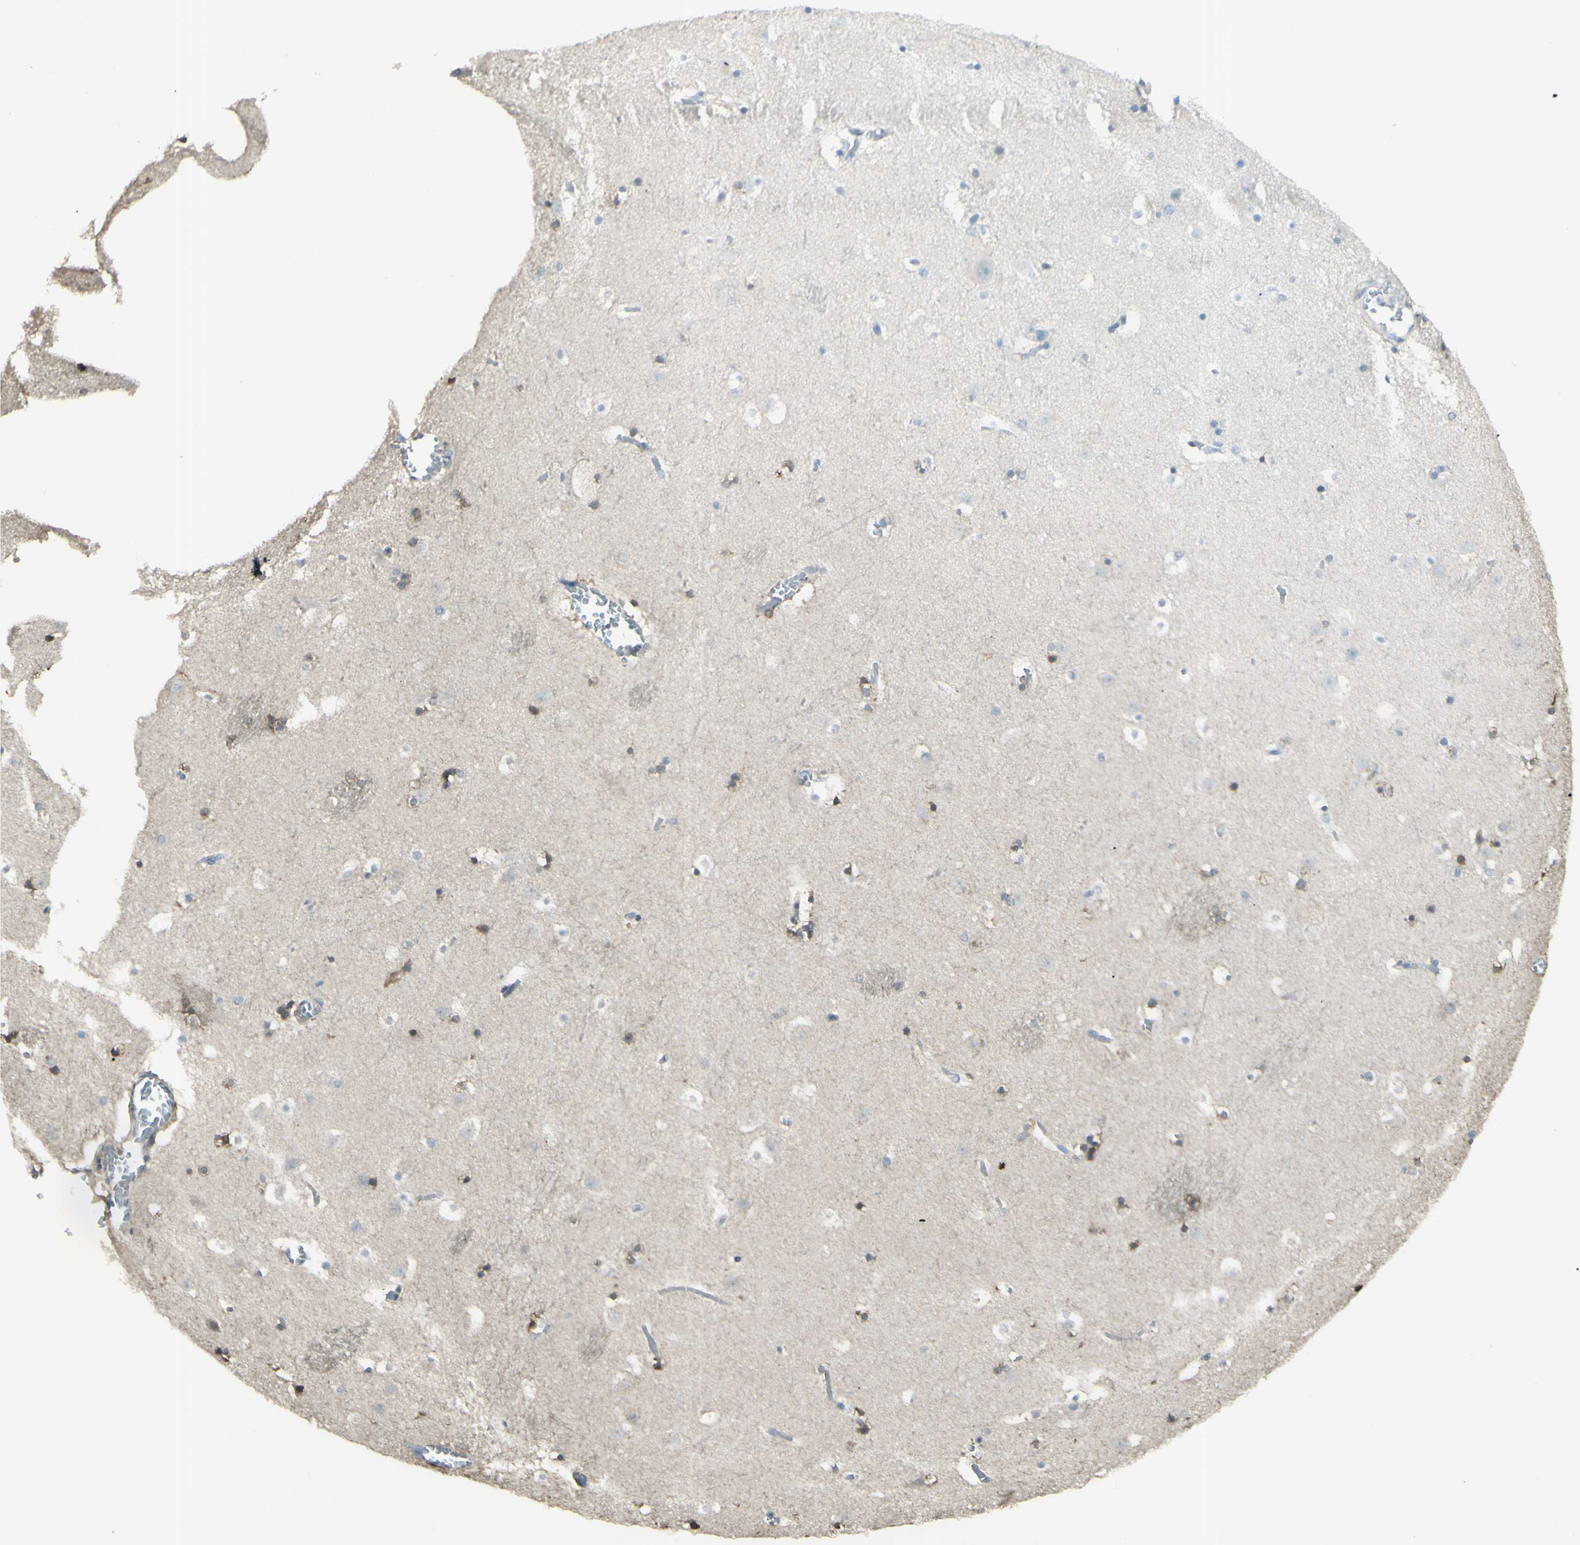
{"staining": {"intensity": "strong", "quantity": "25%-75%", "location": "cytoplasmic/membranous"}, "tissue": "caudate", "cell_type": "Glial cells", "image_type": "normal", "snomed": [{"axis": "morphology", "description": "Normal tissue, NOS"}, {"axis": "topography", "description": "Lateral ventricle wall"}], "caption": "An image showing strong cytoplasmic/membranous expression in about 25%-75% of glial cells in normal caudate, as visualized by brown immunohistochemical staining.", "gene": "GNAS", "patient": {"sex": "male", "age": 45}}